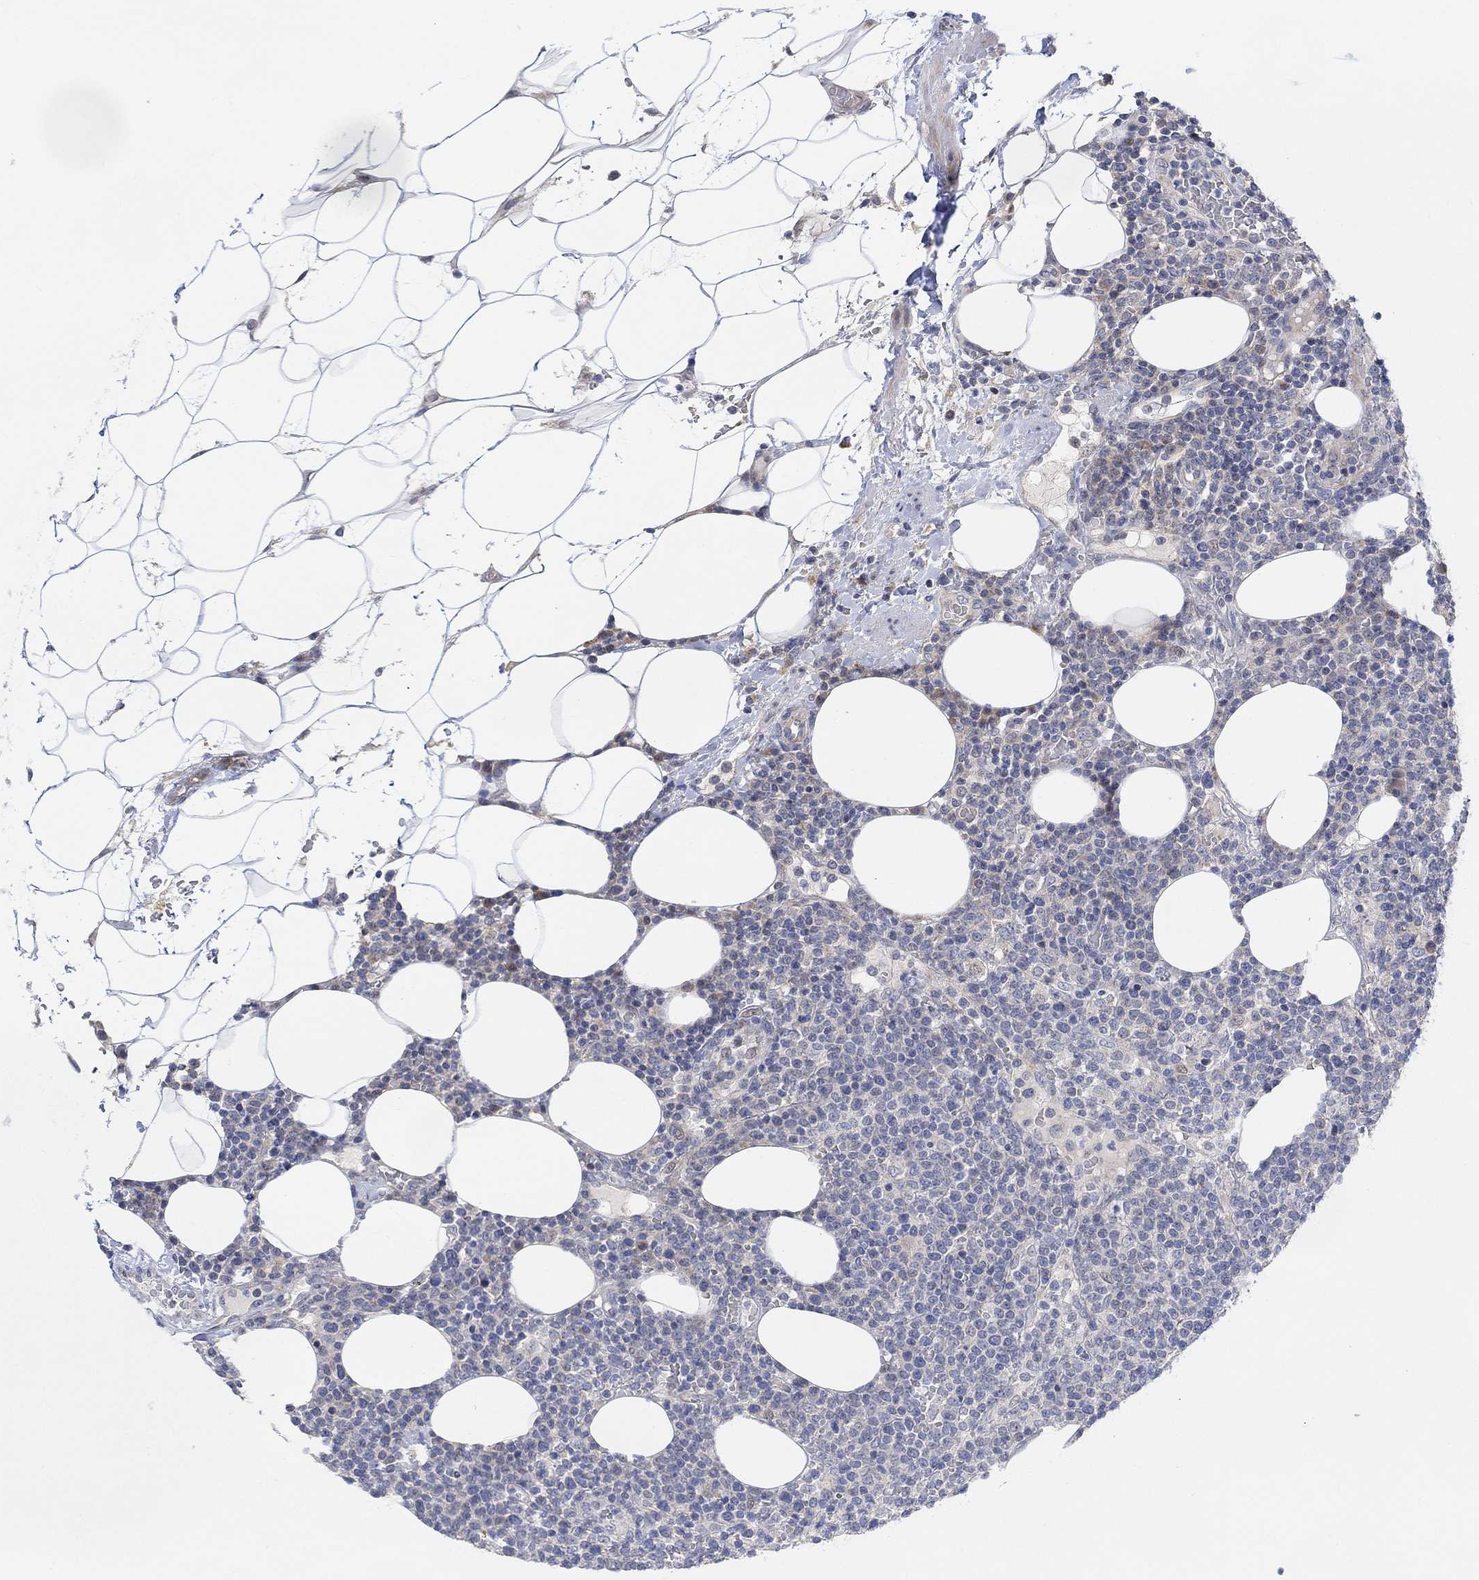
{"staining": {"intensity": "negative", "quantity": "none", "location": "none"}, "tissue": "lymphoma", "cell_type": "Tumor cells", "image_type": "cancer", "snomed": [{"axis": "morphology", "description": "Malignant lymphoma, non-Hodgkin's type, High grade"}, {"axis": "topography", "description": "Lymph node"}], "caption": "This is an immunohistochemistry (IHC) photomicrograph of lymphoma. There is no positivity in tumor cells.", "gene": "CNTF", "patient": {"sex": "male", "age": 61}}